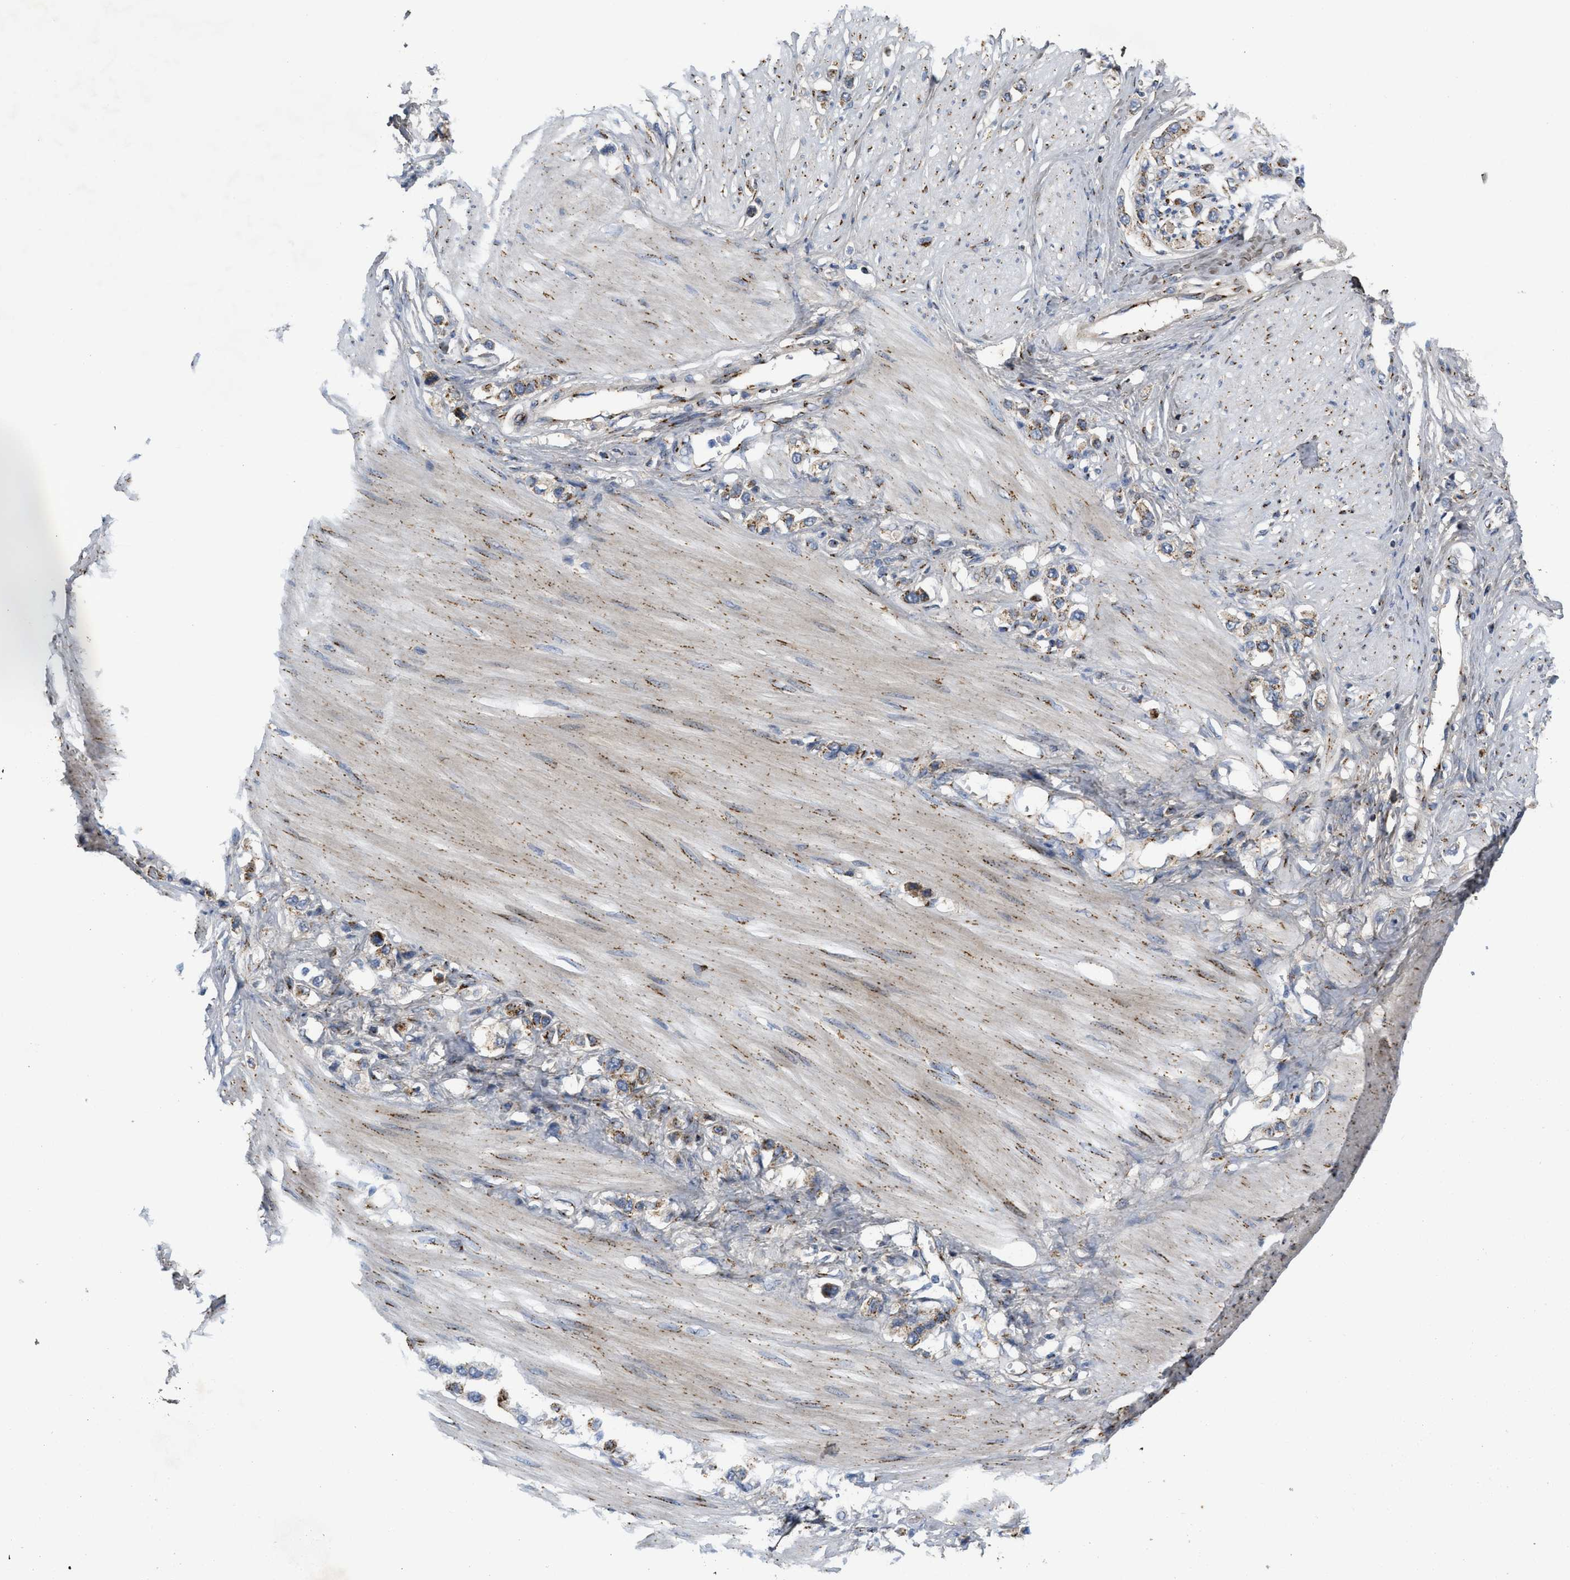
{"staining": {"intensity": "moderate", "quantity": "25%-75%", "location": "cytoplasmic/membranous"}, "tissue": "stomach cancer", "cell_type": "Tumor cells", "image_type": "cancer", "snomed": [{"axis": "morphology", "description": "Adenocarcinoma, NOS"}, {"axis": "topography", "description": "Stomach"}], "caption": "Immunohistochemistry photomicrograph of neoplastic tissue: adenocarcinoma (stomach) stained using immunohistochemistry displays medium levels of moderate protein expression localized specifically in the cytoplasmic/membranous of tumor cells, appearing as a cytoplasmic/membranous brown color.", "gene": "ZNF70", "patient": {"sex": "female", "age": 65}}